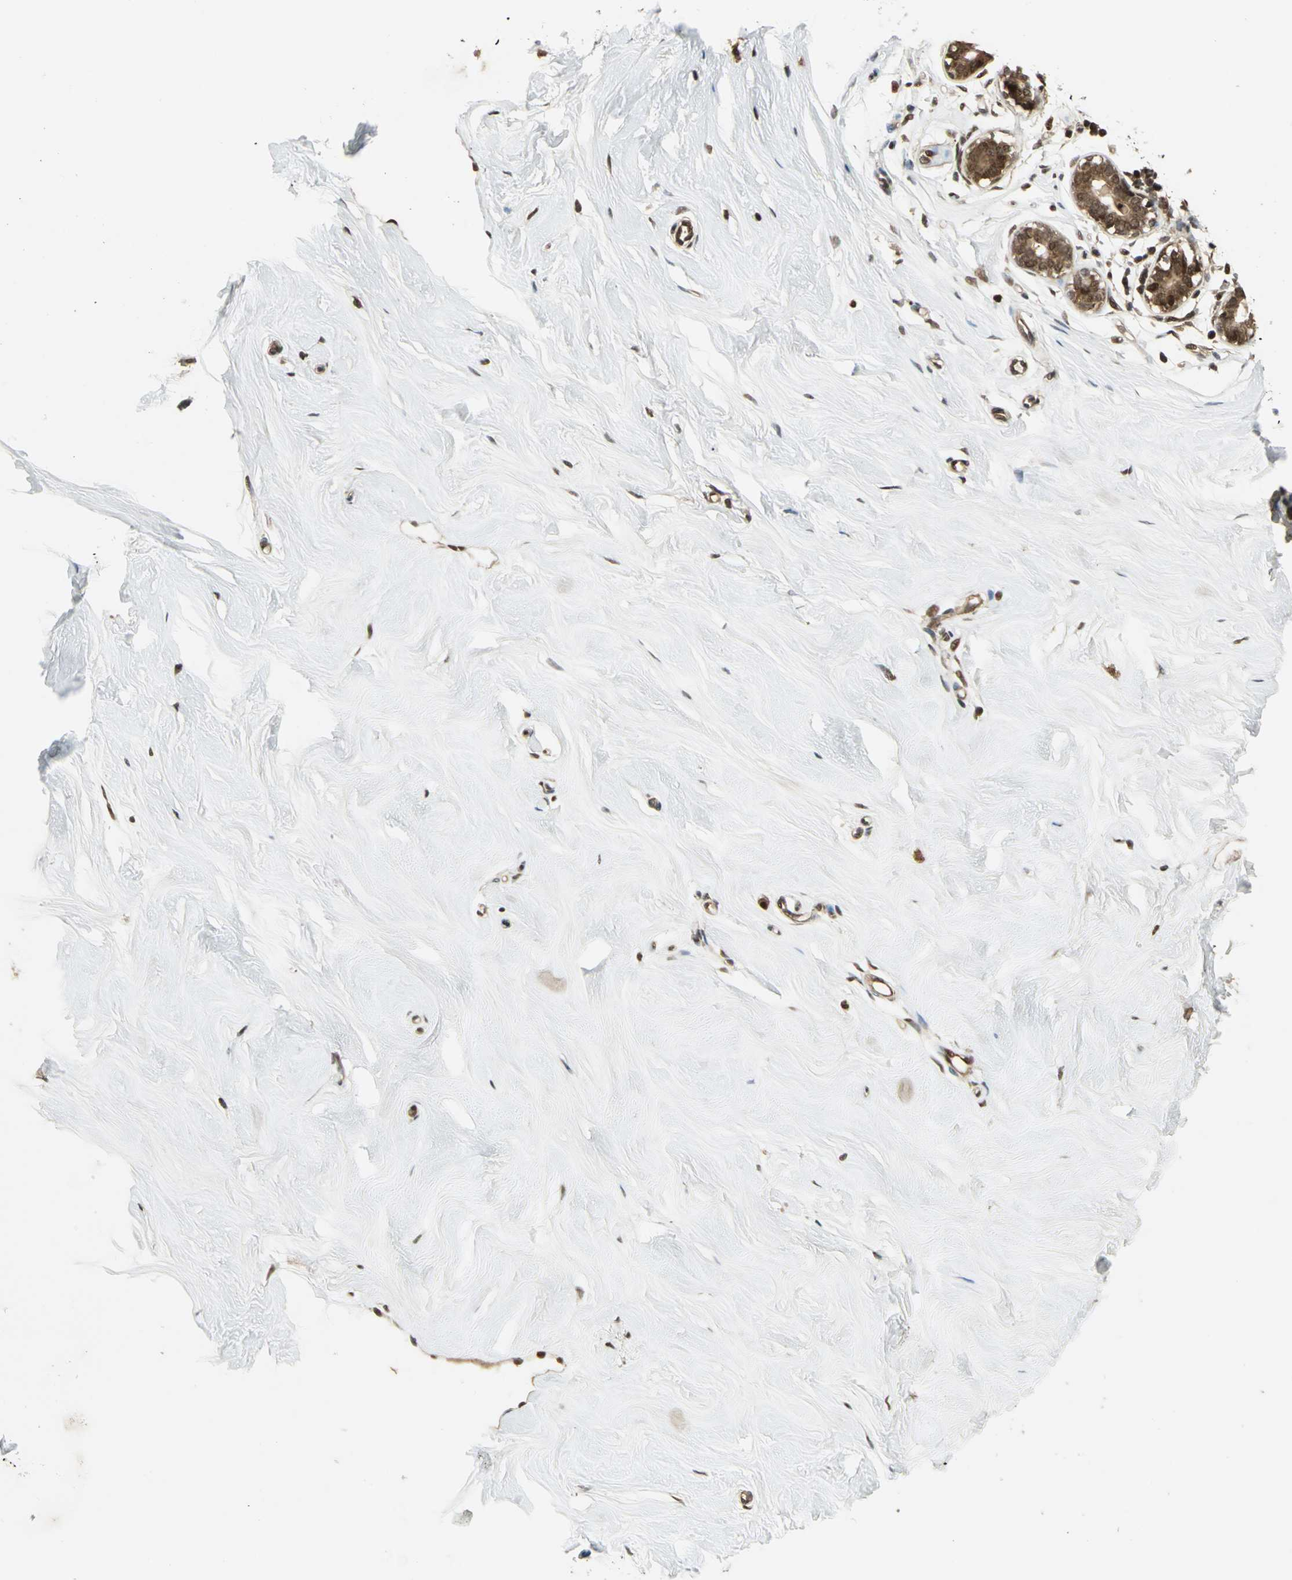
{"staining": {"intensity": "moderate", "quantity": ">75%", "location": "cytoplasmic/membranous,nuclear"}, "tissue": "breast", "cell_type": "Adipocytes", "image_type": "normal", "snomed": [{"axis": "morphology", "description": "Normal tissue, NOS"}, {"axis": "topography", "description": "Breast"}], "caption": "Protein staining of unremarkable breast exhibits moderate cytoplasmic/membranous,nuclear expression in about >75% of adipocytes.", "gene": "PSMC3", "patient": {"sex": "female", "age": 23}}